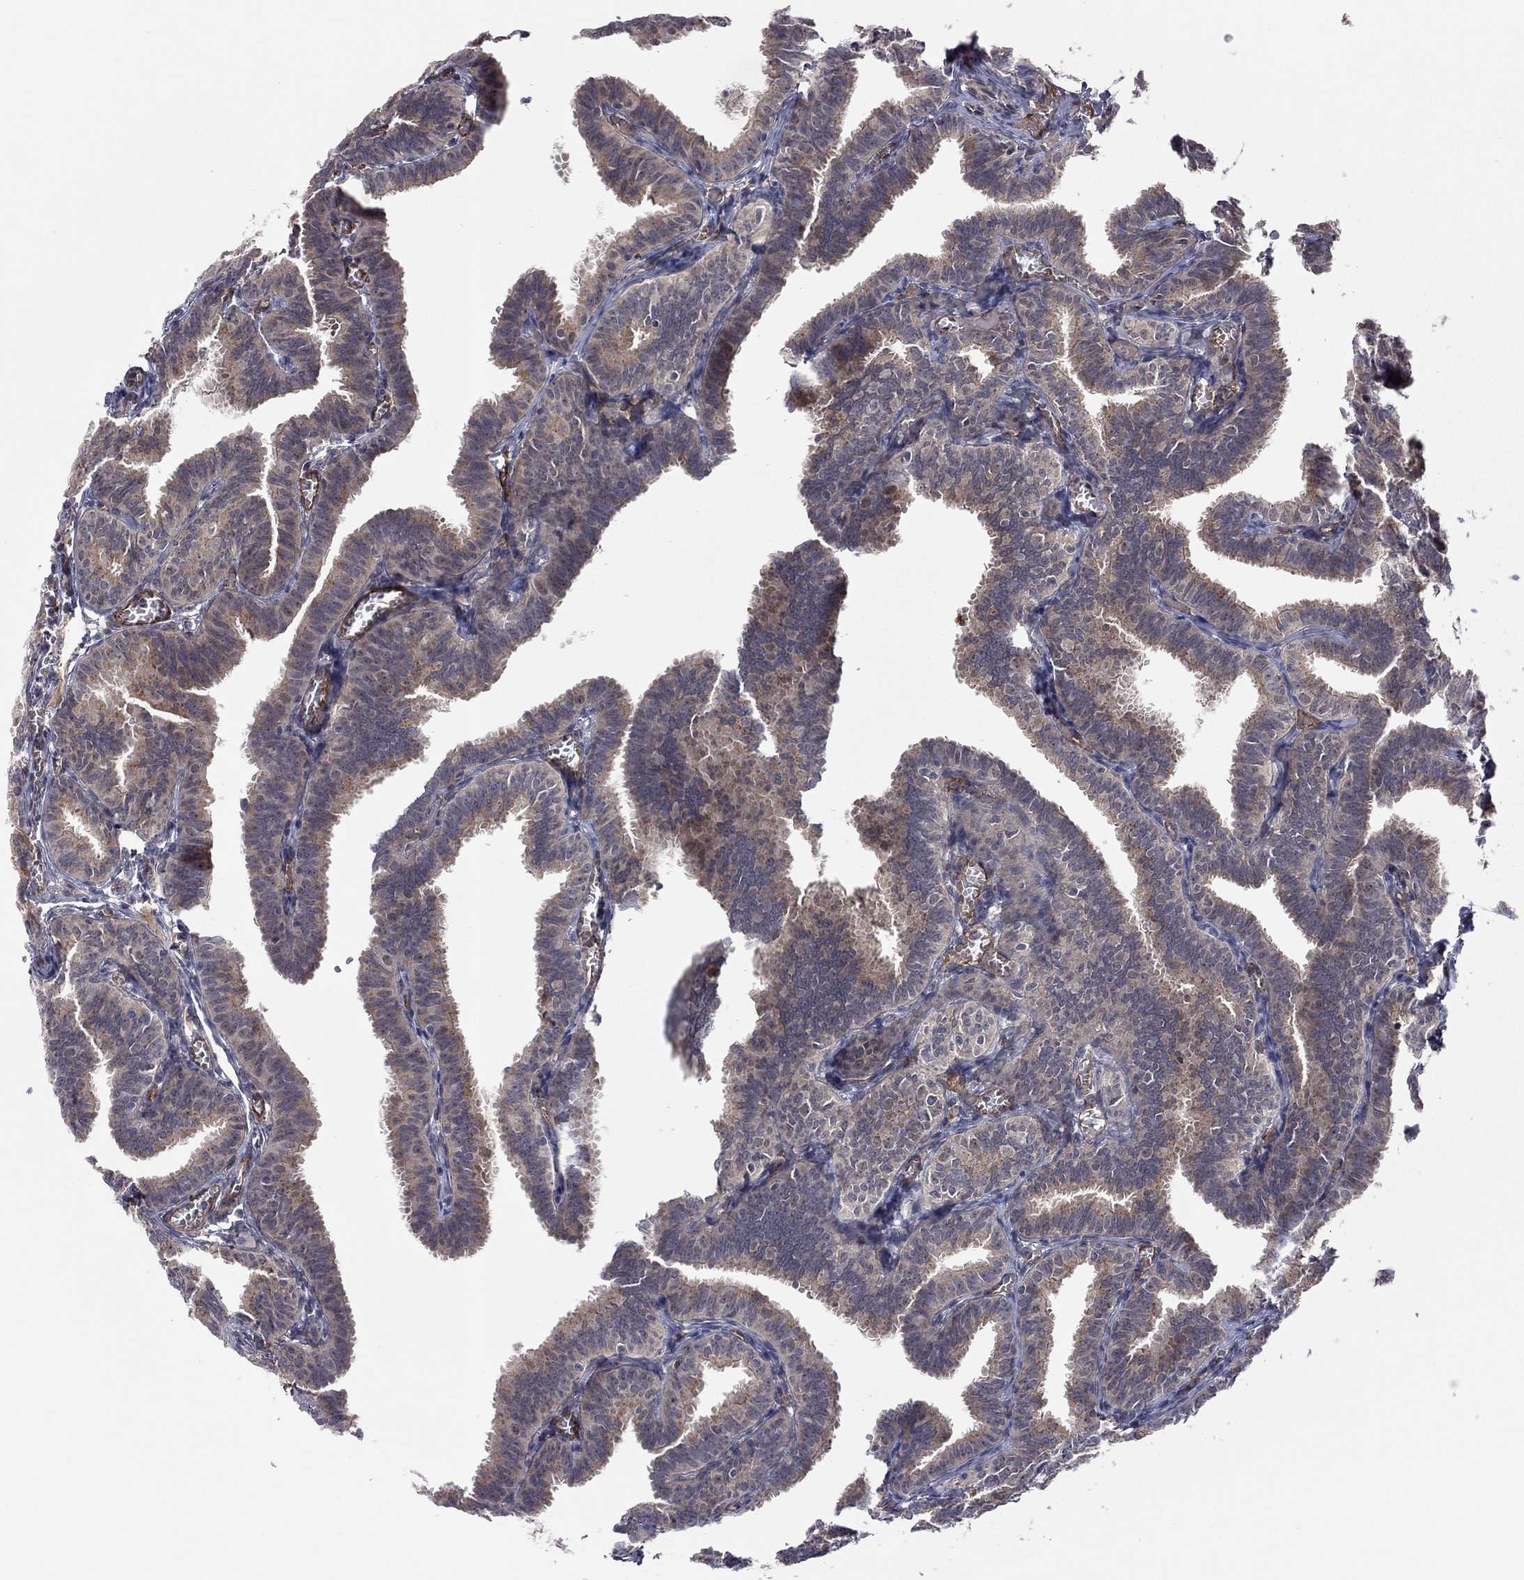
{"staining": {"intensity": "moderate", "quantity": "<25%", "location": "cytoplasmic/membranous"}, "tissue": "fallopian tube", "cell_type": "Glandular cells", "image_type": "normal", "snomed": [{"axis": "morphology", "description": "Normal tissue, NOS"}, {"axis": "topography", "description": "Fallopian tube"}], "caption": "Immunohistochemical staining of unremarkable fallopian tube demonstrates <25% levels of moderate cytoplasmic/membranous protein positivity in about <25% of glandular cells. (IHC, brightfield microscopy, high magnification).", "gene": "EXOC3L2", "patient": {"sex": "female", "age": 25}}